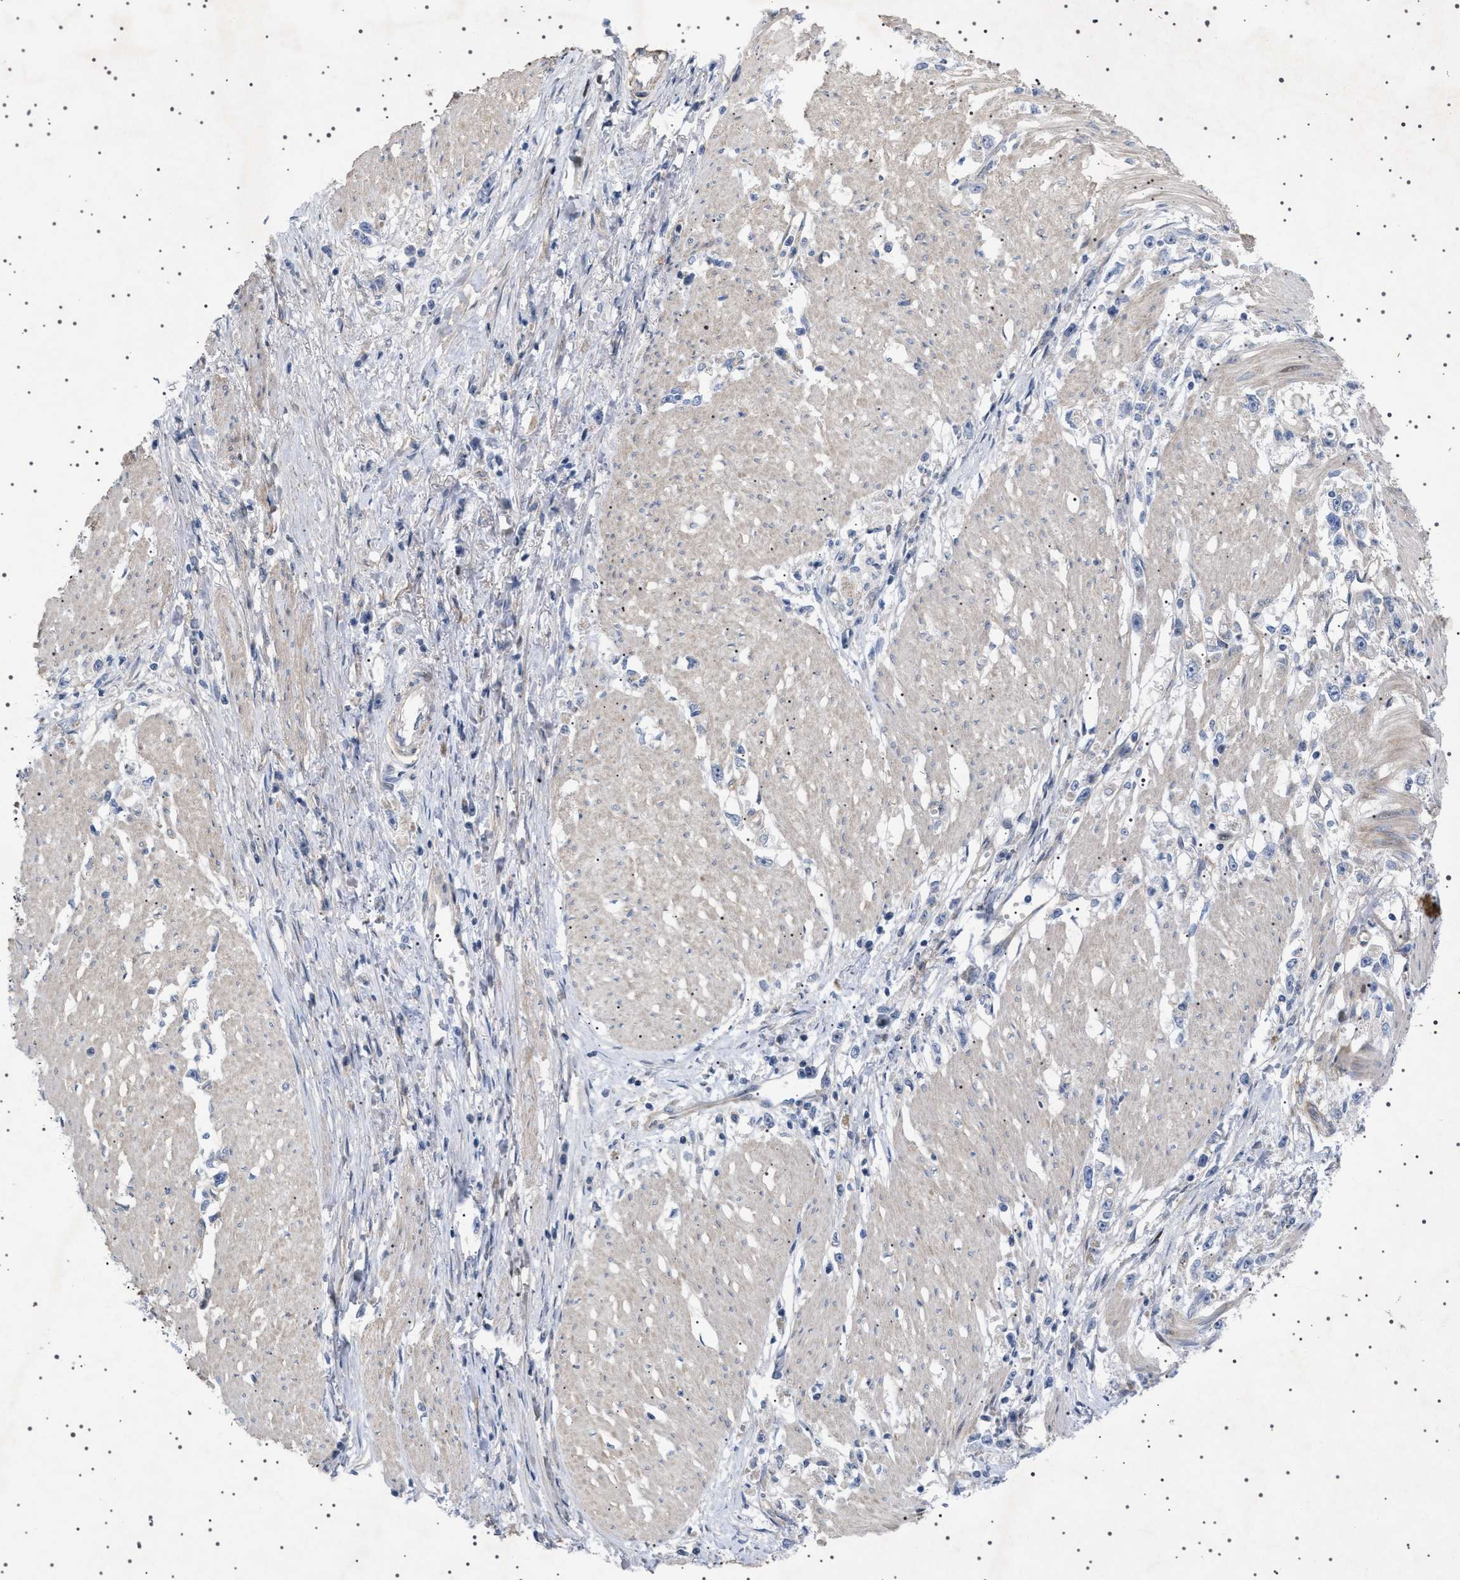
{"staining": {"intensity": "negative", "quantity": "none", "location": "none"}, "tissue": "stomach cancer", "cell_type": "Tumor cells", "image_type": "cancer", "snomed": [{"axis": "morphology", "description": "Adenocarcinoma, NOS"}, {"axis": "topography", "description": "Stomach"}], "caption": "A high-resolution image shows immunohistochemistry staining of stomach adenocarcinoma, which reveals no significant positivity in tumor cells.", "gene": "HTR1A", "patient": {"sex": "female", "age": 59}}